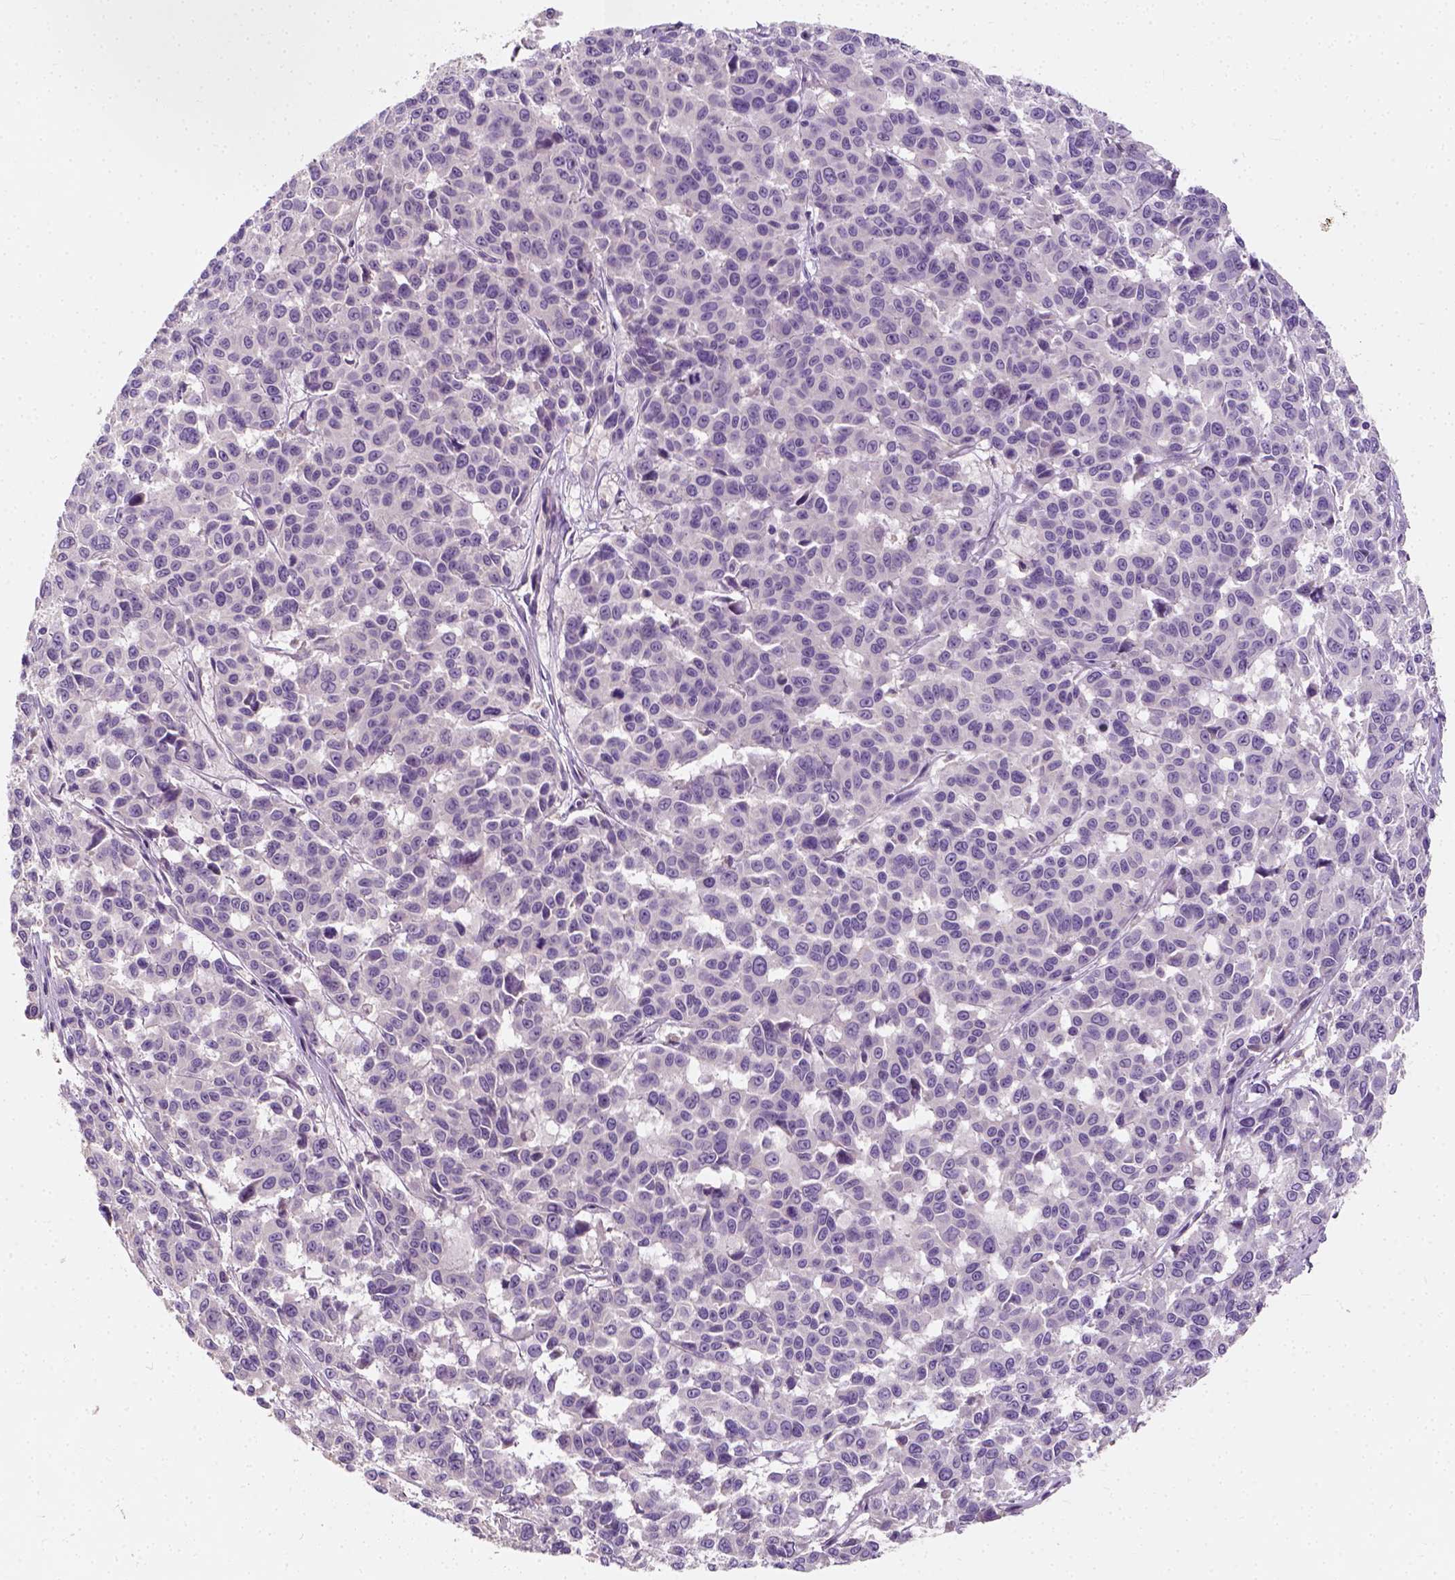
{"staining": {"intensity": "negative", "quantity": "none", "location": "none"}, "tissue": "melanoma", "cell_type": "Tumor cells", "image_type": "cancer", "snomed": [{"axis": "morphology", "description": "Malignant melanoma, NOS"}, {"axis": "topography", "description": "Skin"}], "caption": "Tumor cells show no significant protein positivity in malignant melanoma. (Brightfield microscopy of DAB immunohistochemistry at high magnification).", "gene": "DHCR24", "patient": {"sex": "female", "age": 66}}